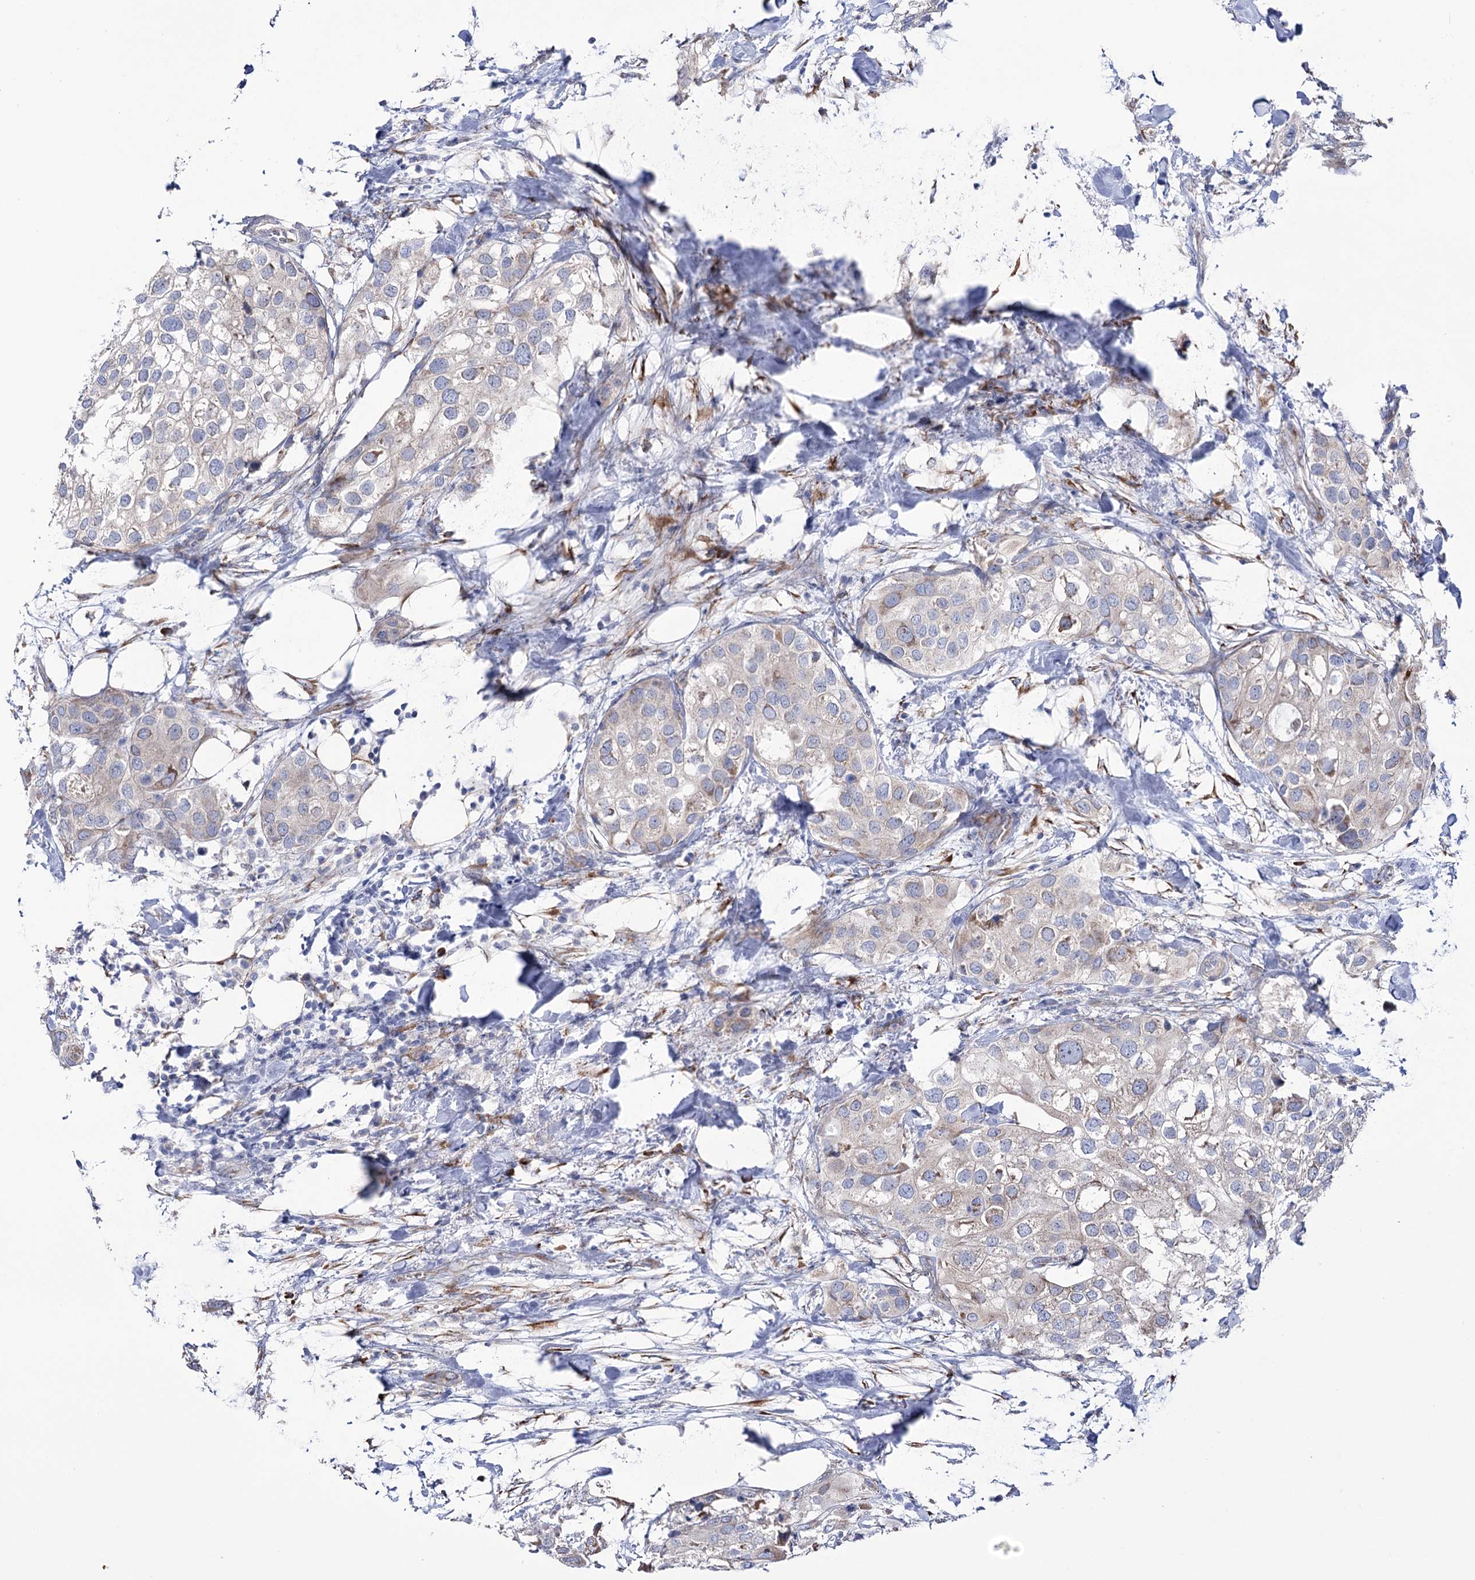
{"staining": {"intensity": "negative", "quantity": "none", "location": "none"}, "tissue": "urothelial cancer", "cell_type": "Tumor cells", "image_type": "cancer", "snomed": [{"axis": "morphology", "description": "Urothelial carcinoma, High grade"}, {"axis": "topography", "description": "Urinary bladder"}], "caption": "This is an immunohistochemistry histopathology image of high-grade urothelial carcinoma. There is no positivity in tumor cells.", "gene": "METTL5", "patient": {"sex": "male", "age": 64}}